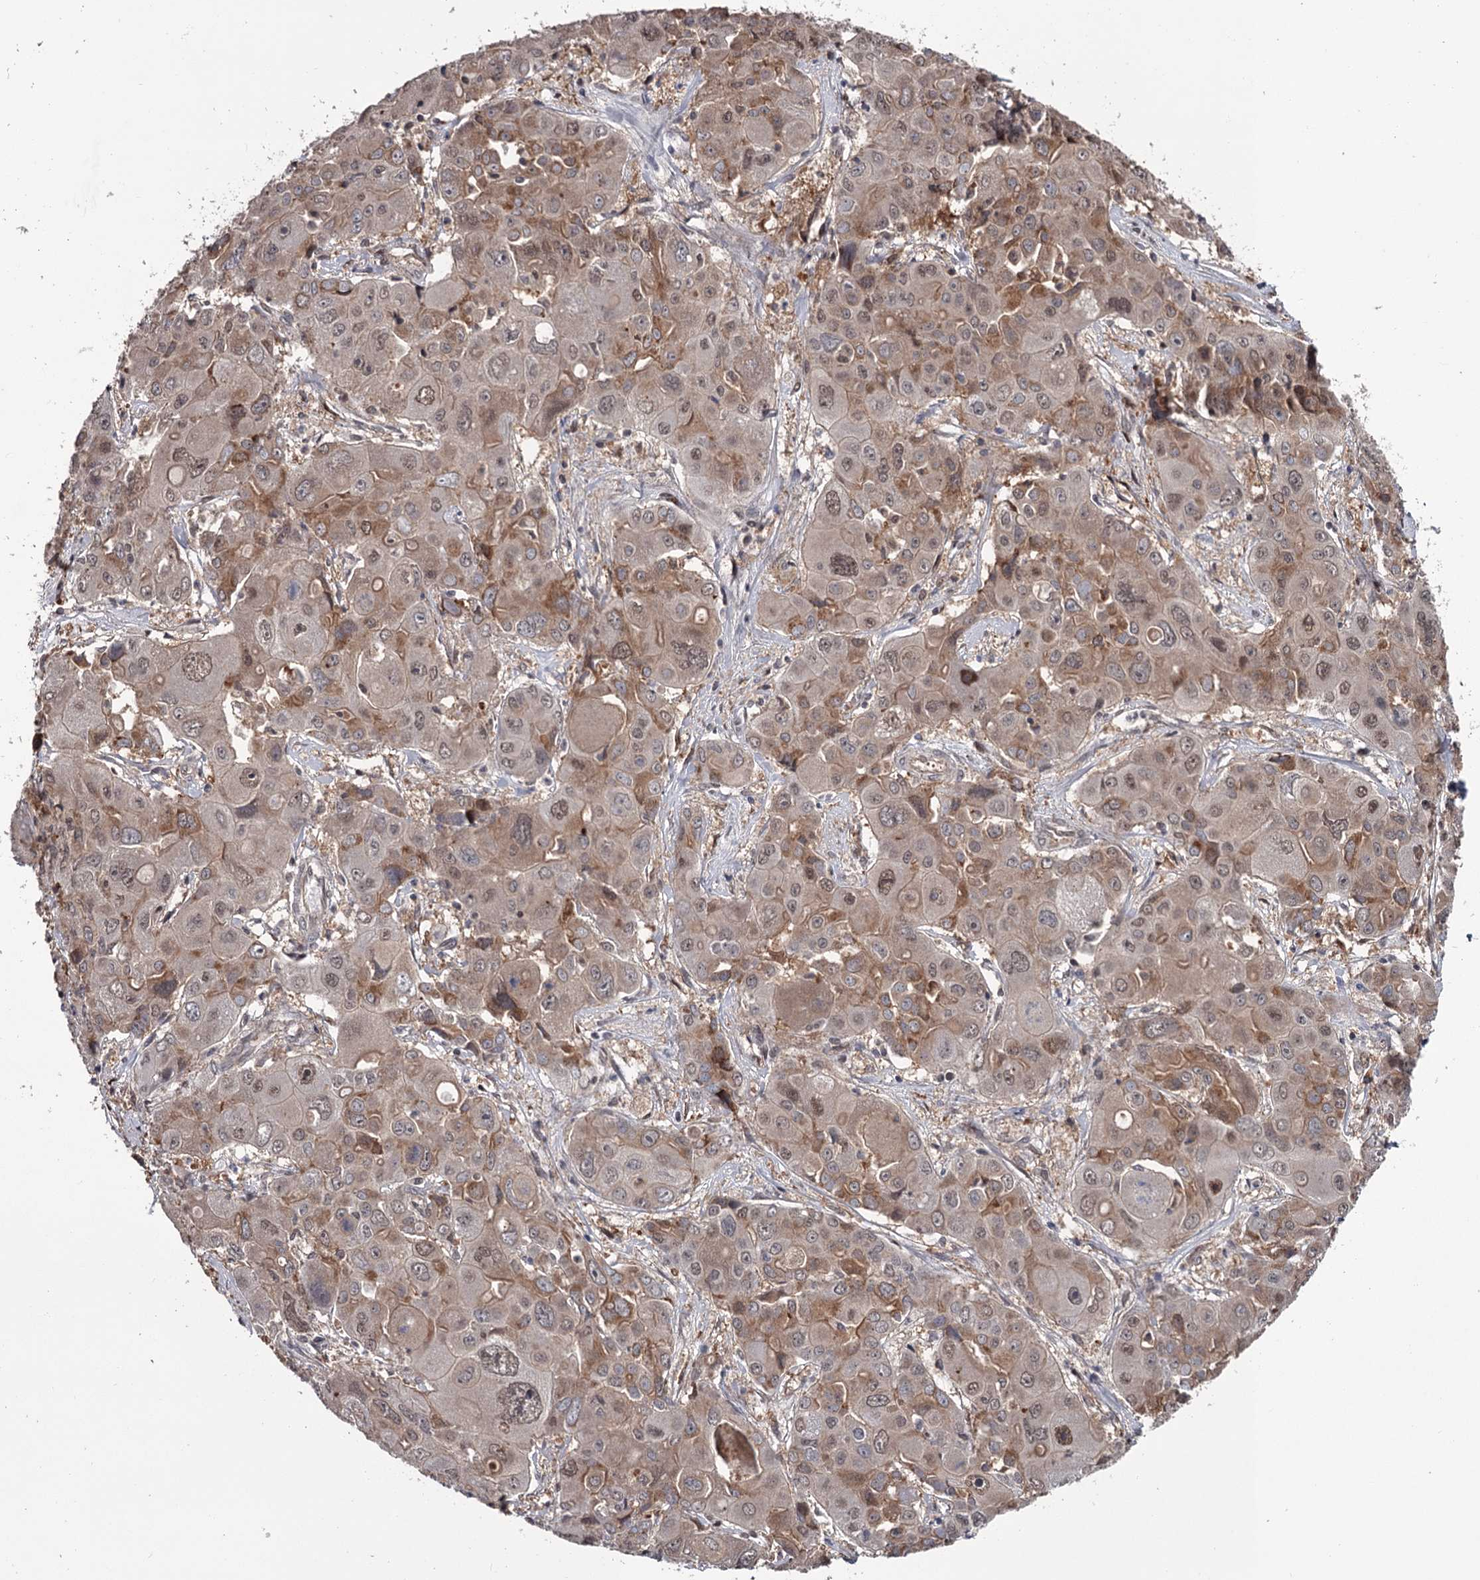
{"staining": {"intensity": "weak", "quantity": "25%-75%", "location": "cytoplasmic/membranous"}, "tissue": "liver cancer", "cell_type": "Tumor cells", "image_type": "cancer", "snomed": [{"axis": "morphology", "description": "Cholangiocarcinoma"}, {"axis": "topography", "description": "Liver"}], "caption": "Weak cytoplasmic/membranous protein expression is seen in about 25%-75% of tumor cells in cholangiocarcinoma (liver).", "gene": "DAO", "patient": {"sex": "male", "age": 67}}